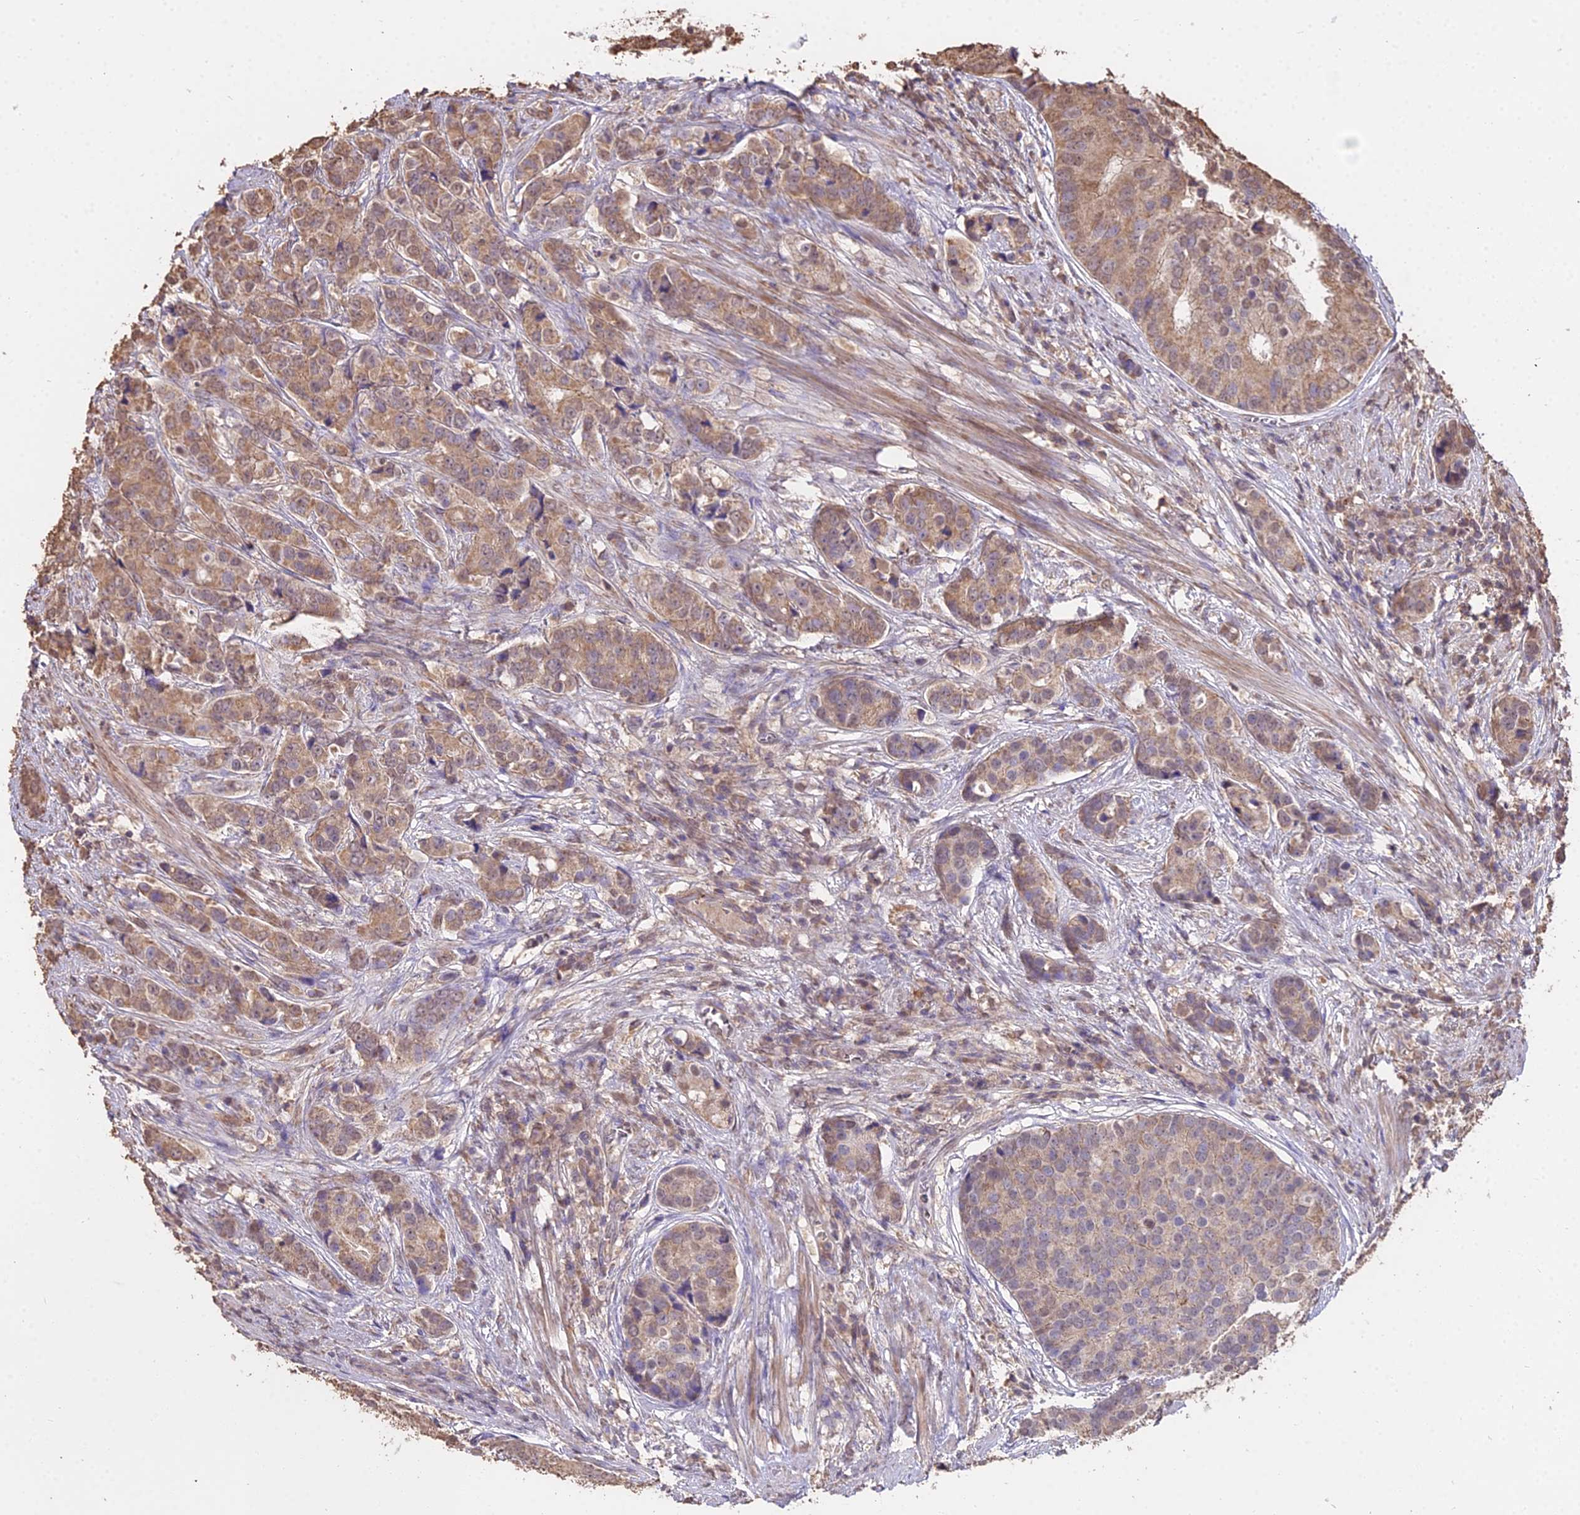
{"staining": {"intensity": "moderate", "quantity": ">75%", "location": "cytoplasmic/membranous"}, "tissue": "prostate cancer", "cell_type": "Tumor cells", "image_type": "cancer", "snomed": [{"axis": "morphology", "description": "Adenocarcinoma, High grade"}, {"axis": "topography", "description": "Prostate"}], "caption": "A high-resolution histopathology image shows IHC staining of prostate cancer, which displays moderate cytoplasmic/membranous expression in about >75% of tumor cells. The staining is performed using DAB (3,3'-diaminobenzidine) brown chromogen to label protein expression. The nuclei are counter-stained blue using hematoxylin.", "gene": "METTL13", "patient": {"sex": "male", "age": 62}}